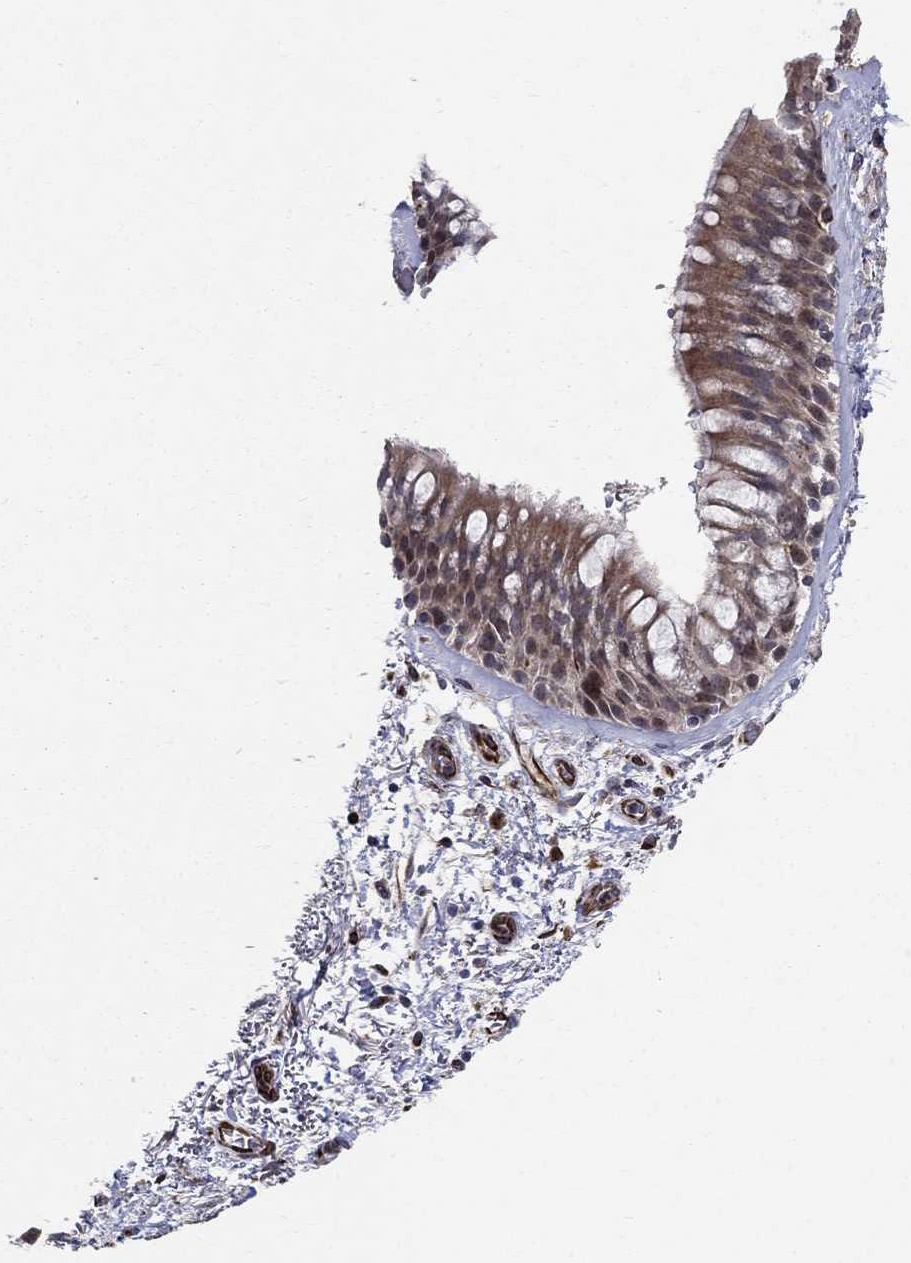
{"staining": {"intensity": "moderate", "quantity": "25%-75%", "location": "cytoplasmic/membranous"}, "tissue": "bronchus", "cell_type": "Respiratory epithelial cells", "image_type": "normal", "snomed": [{"axis": "morphology", "description": "Normal tissue, NOS"}, {"axis": "topography", "description": "Bronchus"}, {"axis": "topography", "description": "Lung"}], "caption": "DAB (3,3'-diaminobenzidine) immunohistochemical staining of normal bronchus exhibits moderate cytoplasmic/membranous protein expression in about 25%-75% of respiratory epithelial cells.", "gene": "MSRA", "patient": {"sex": "female", "age": 57}}